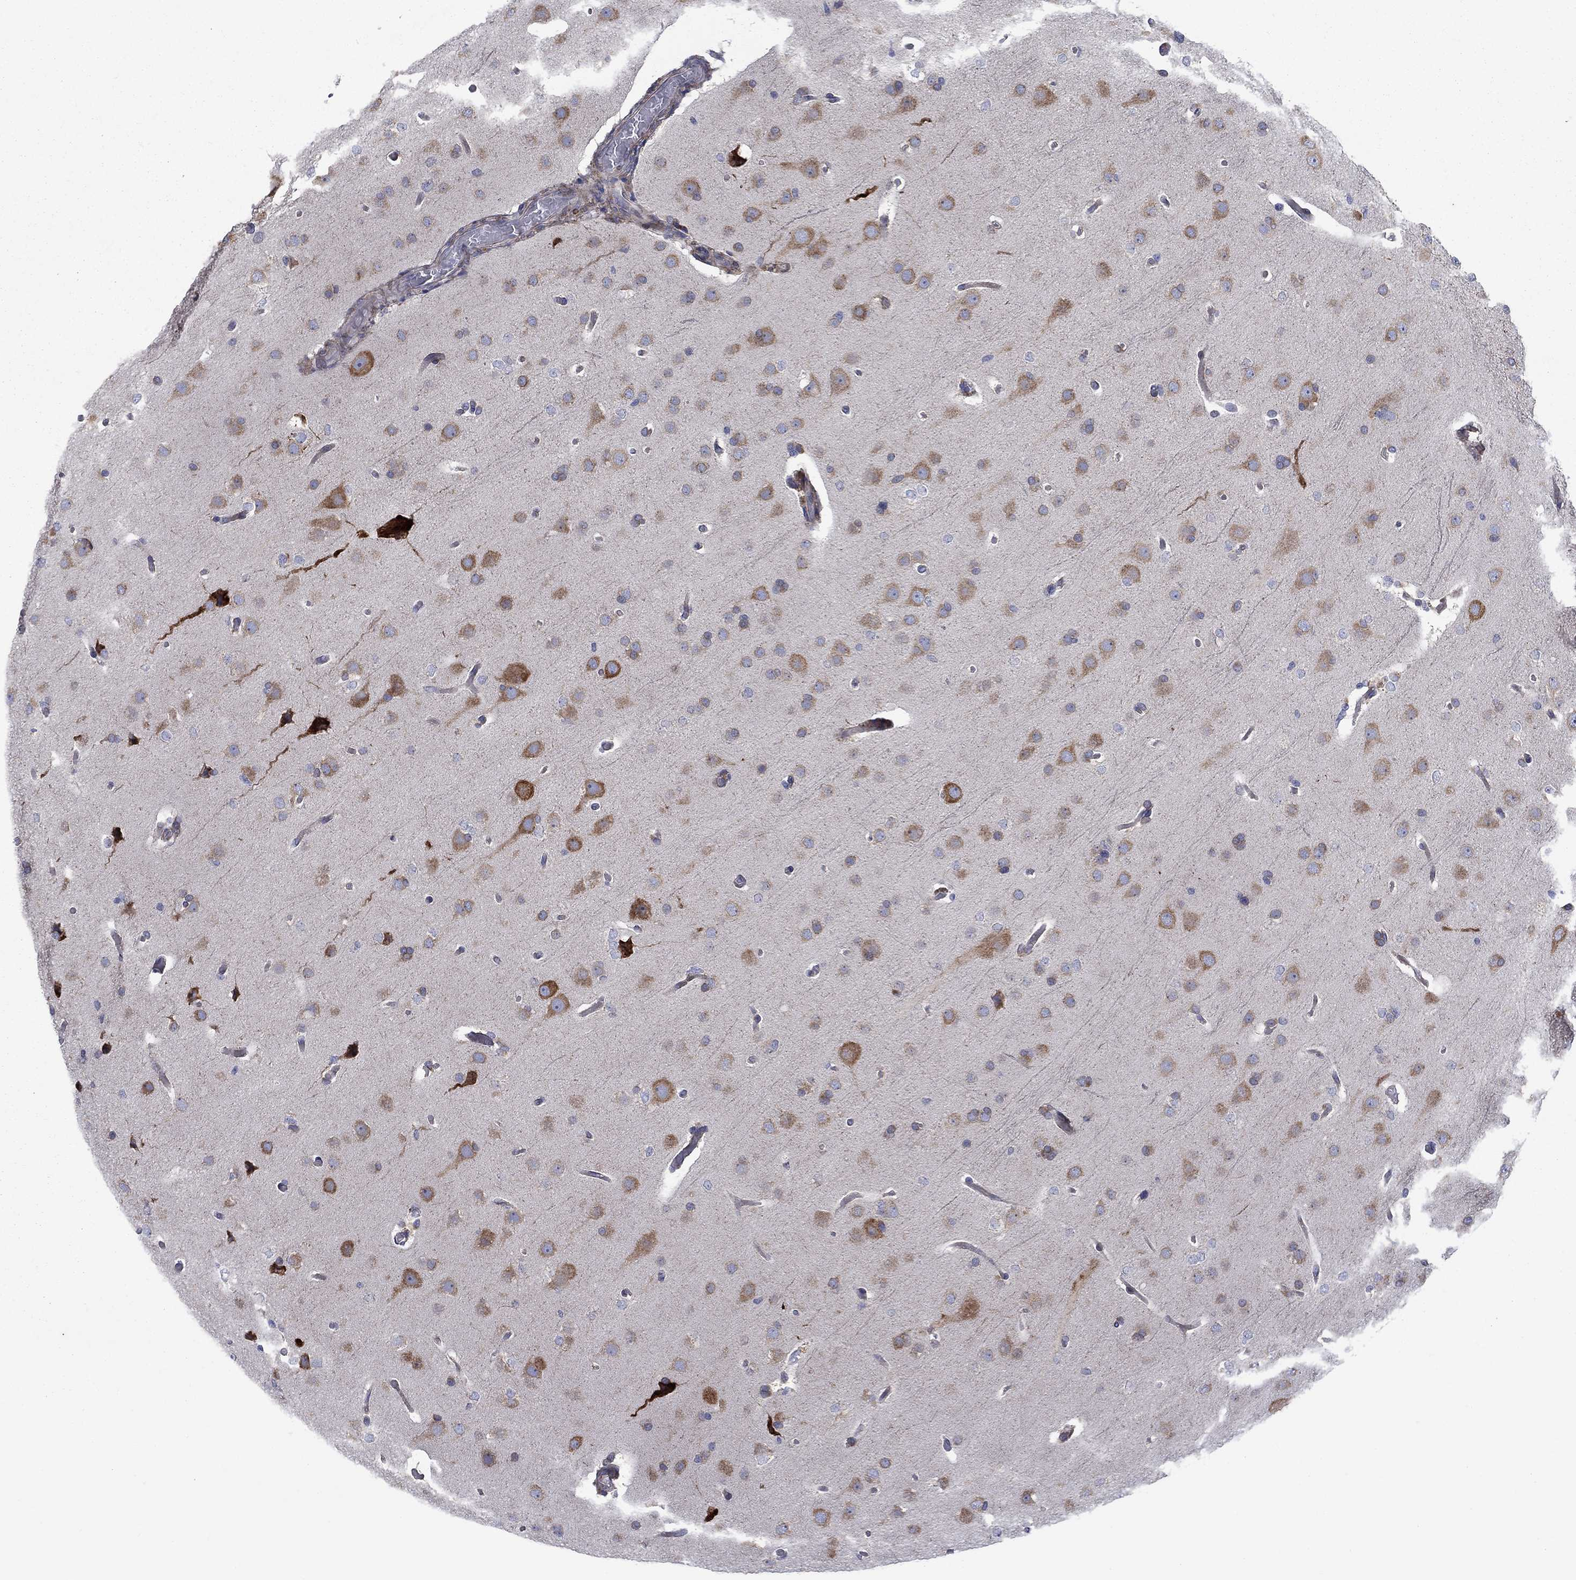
{"staining": {"intensity": "weak", "quantity": "25%-75%", "location": "cytoplasmic/membranous"}, "tissue": "glioma", "cell_type": "Tumor cells", "image_type": "cancer", "snomed": [{"axis": "morphology", "description": "Glioma, malignant, Low grade"}, {"axis": "topography", "description": "Brain"}], "caption": "High-power microscopy captured an immunohistochemistry image of glioma, revealing weak cytoplasmic/membranous positivity in approximately 25%-75% of tumor cells.", "gene": "FXR1", "patient": {"sex": "male", "age": 41}}